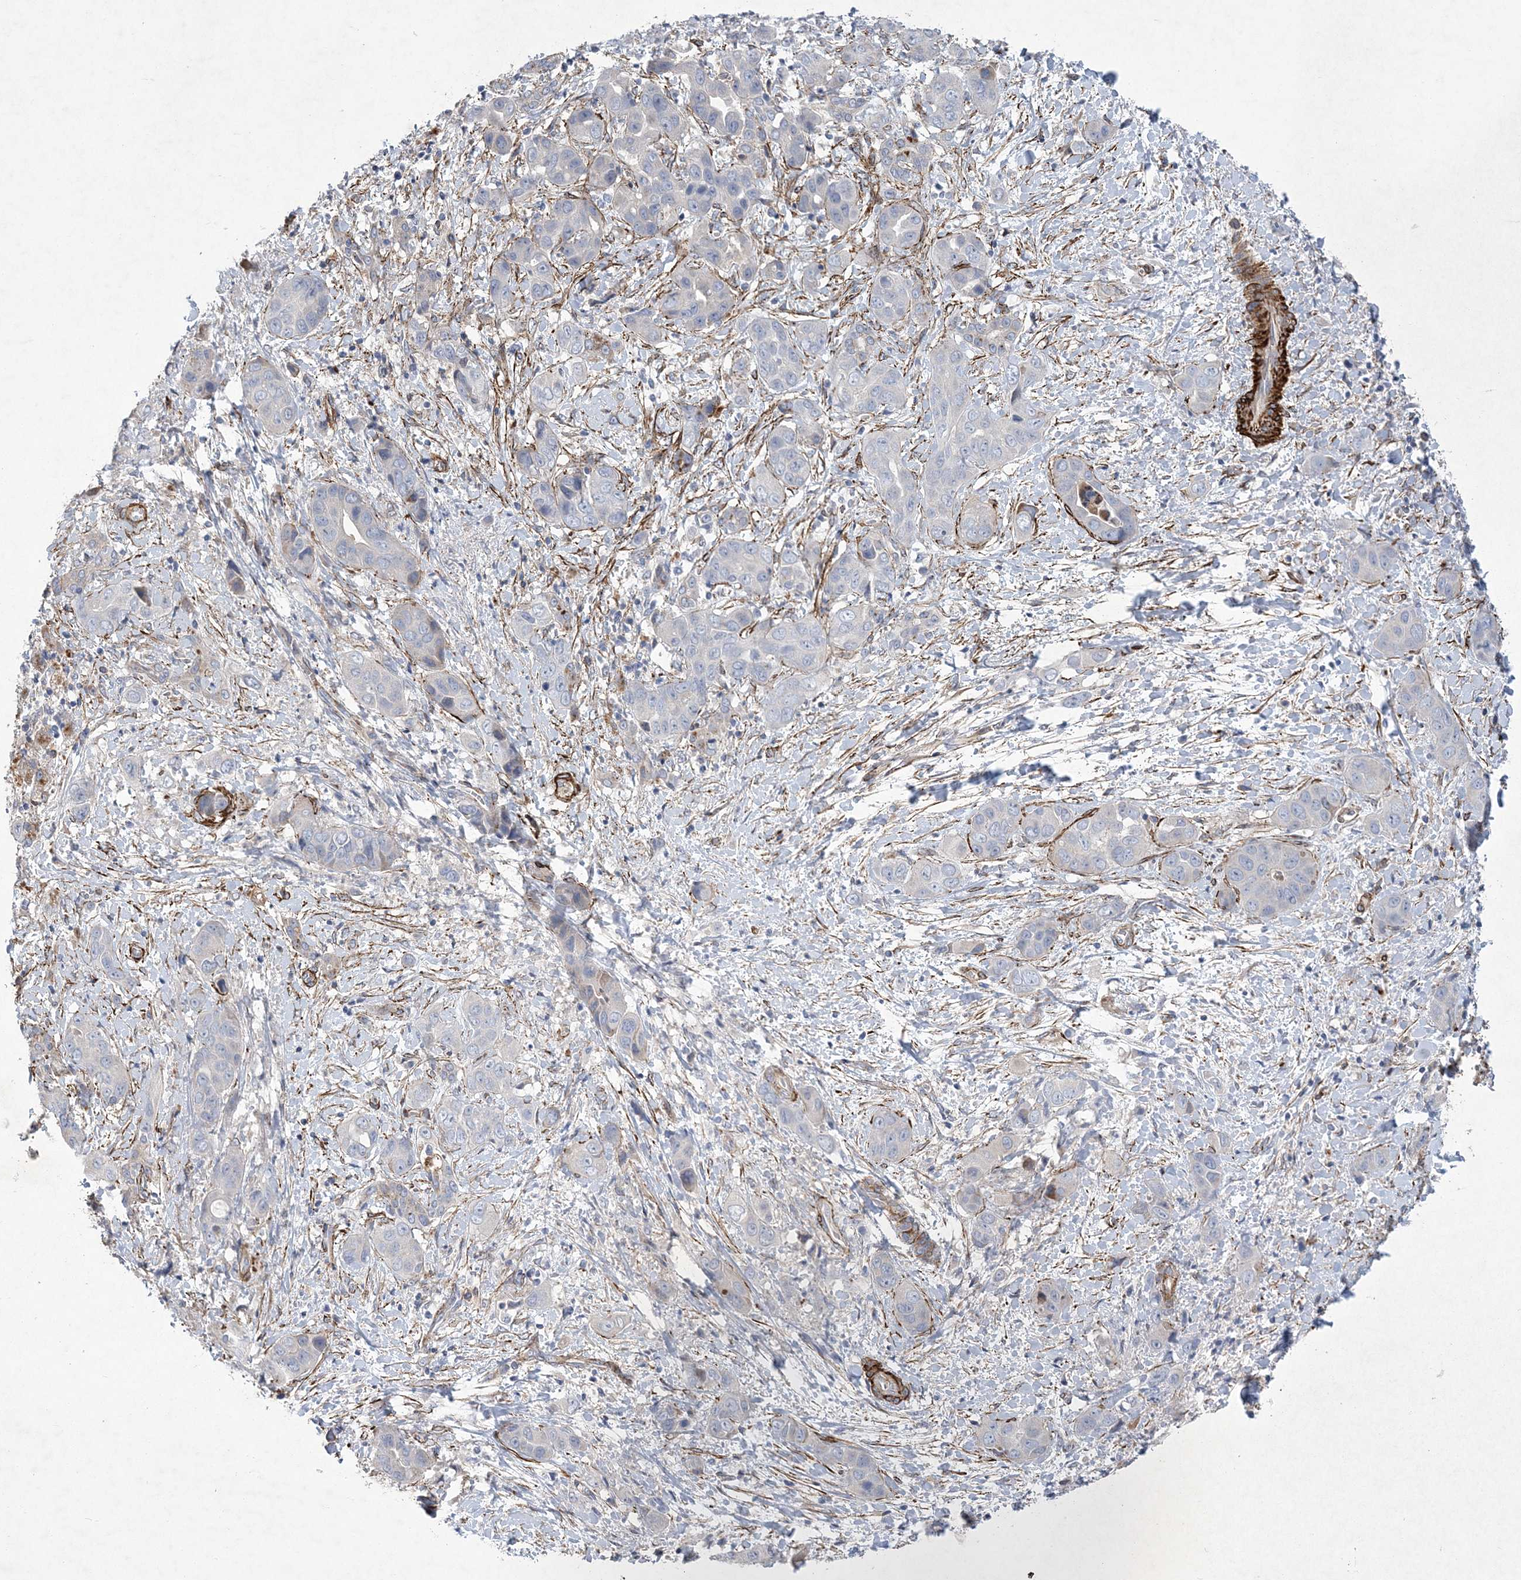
{"staining": {"intensity": "negative", "quantity": "none", "location": "none"}, "tissue": "liver cancer", "cell_type": "Tumor cells", "image_type": "cancer", "snomed": [{"axis": "morphology", "description": "Cholangiocarcinoma"}, {"axis": "topography", "description": "Liver"}], "caption": "Tumor cells show no significant protein staining in liver cancer.", "gene": "ARSJ", "patient": {"sex": "female", "age": 52}}